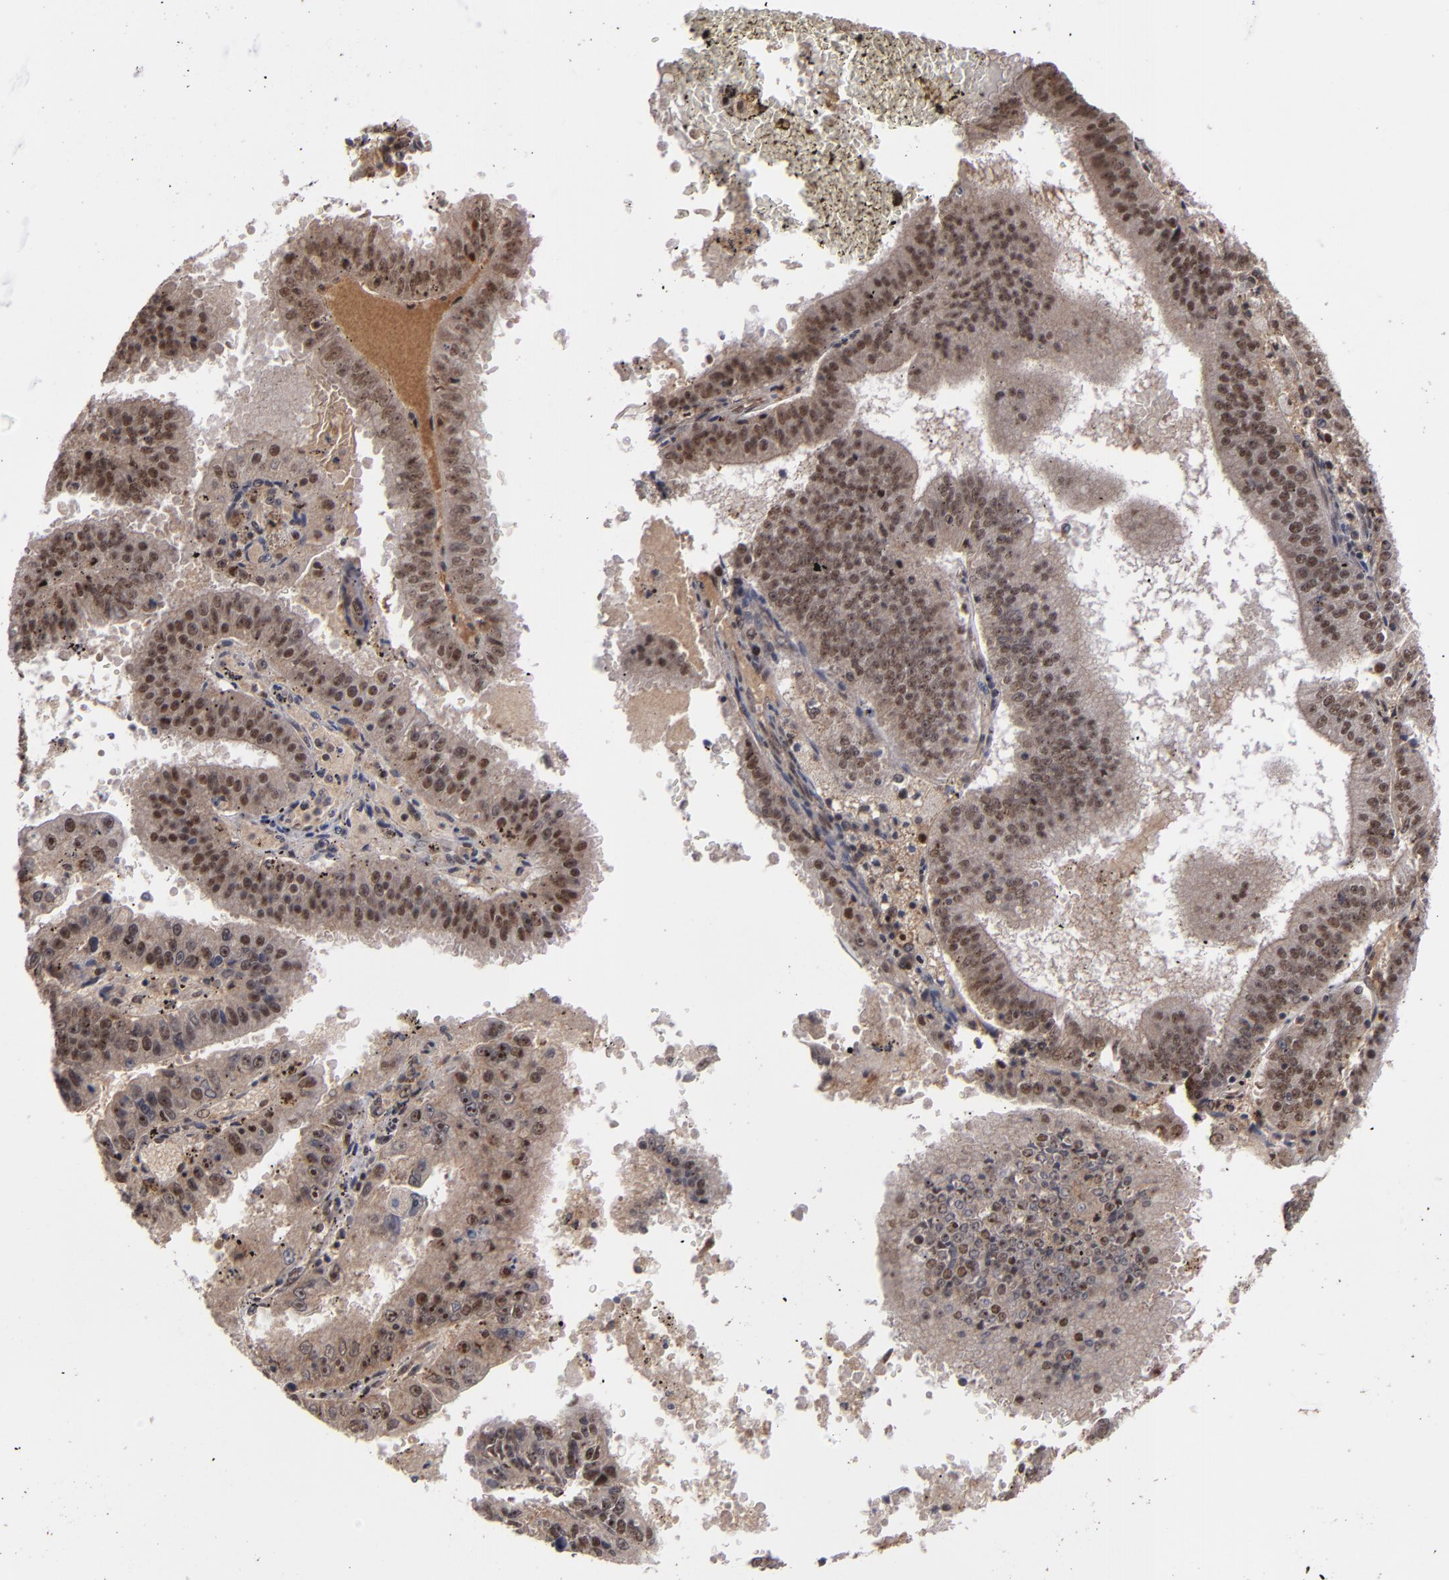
{"staining": {"intensity": "moderate", "quantity": ">75%", "location": "nuclear"}, "tissue": "endometrial cancer", "cell_type": "Tumor cells", "image_type": "cancer", "snomed": [{"axis": "morphology", "description": "Adenocarcinoma, NOS"}, {"axis": "topography", "description": "Endometrium"}], "caption": "Immunohistochemical staining of endometrial cancer (adenocarcinoma) displays moderate nuclear protein staining in about >75% of tumor cells. Nuclei are stained in blue.", "gene": "ZNF234", "patient": {"sex": "female", "age": 66}}